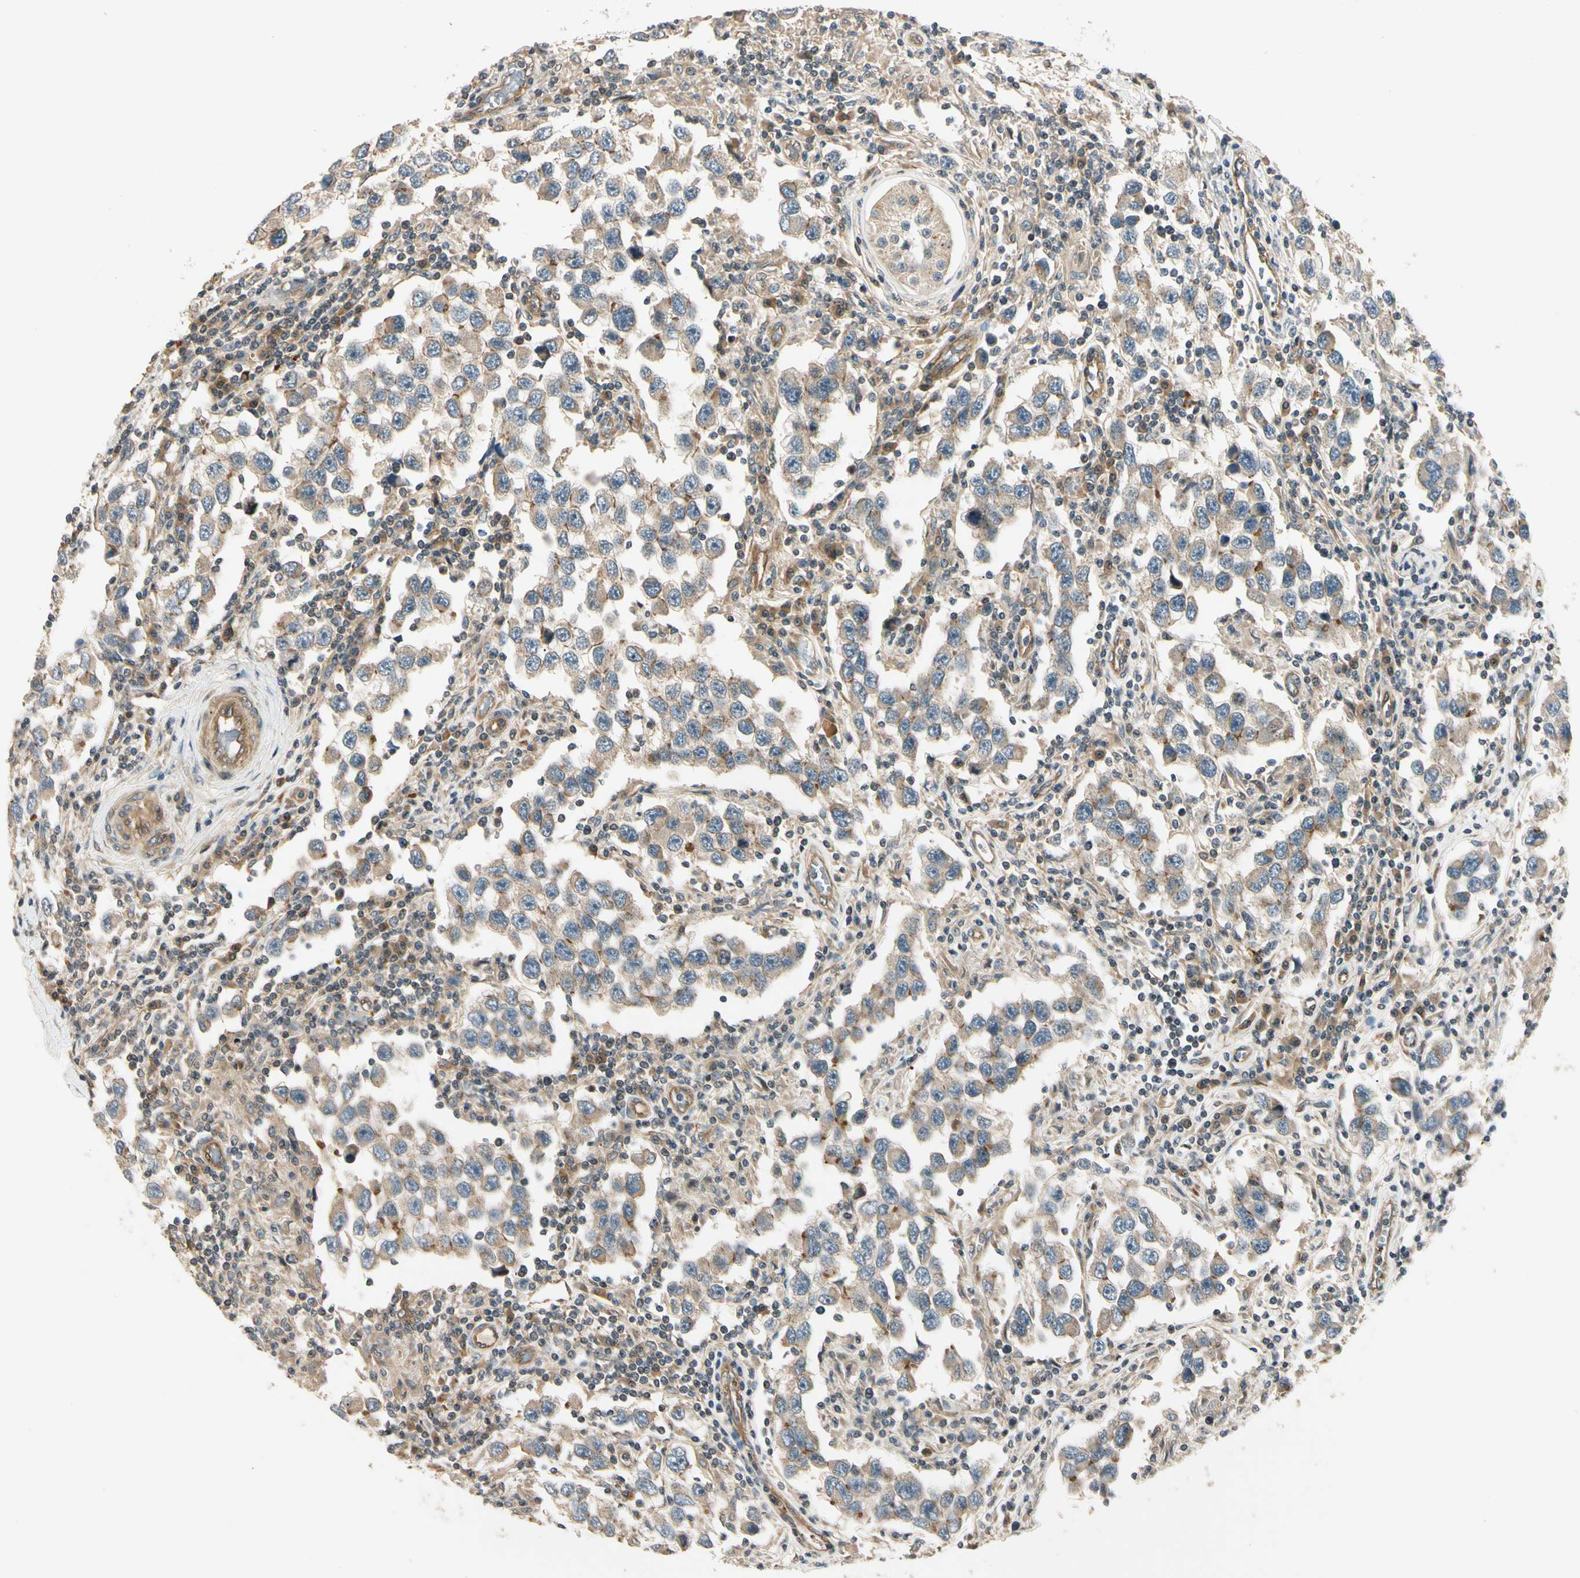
{"staining": {"intensity": "negative", "quantity": "none", "location": "none"}, "tissue": "testis cancer", "cell_type": "Tumor cells", "image_type": "cancer", "snomed": [{"axis": "morphology", "description": "Carcinoma, Embryonal, NOS"}, {"axis": "topography", "description": "Testis"}], "caption": "Immunohistochemistry micrograph of embryonal carcinoma (testis) stained for a protein (brown), which reveals no positivity in tumor cells.", "gene": "ROCK2", "patient": {"sex": "male", "age": 21}}